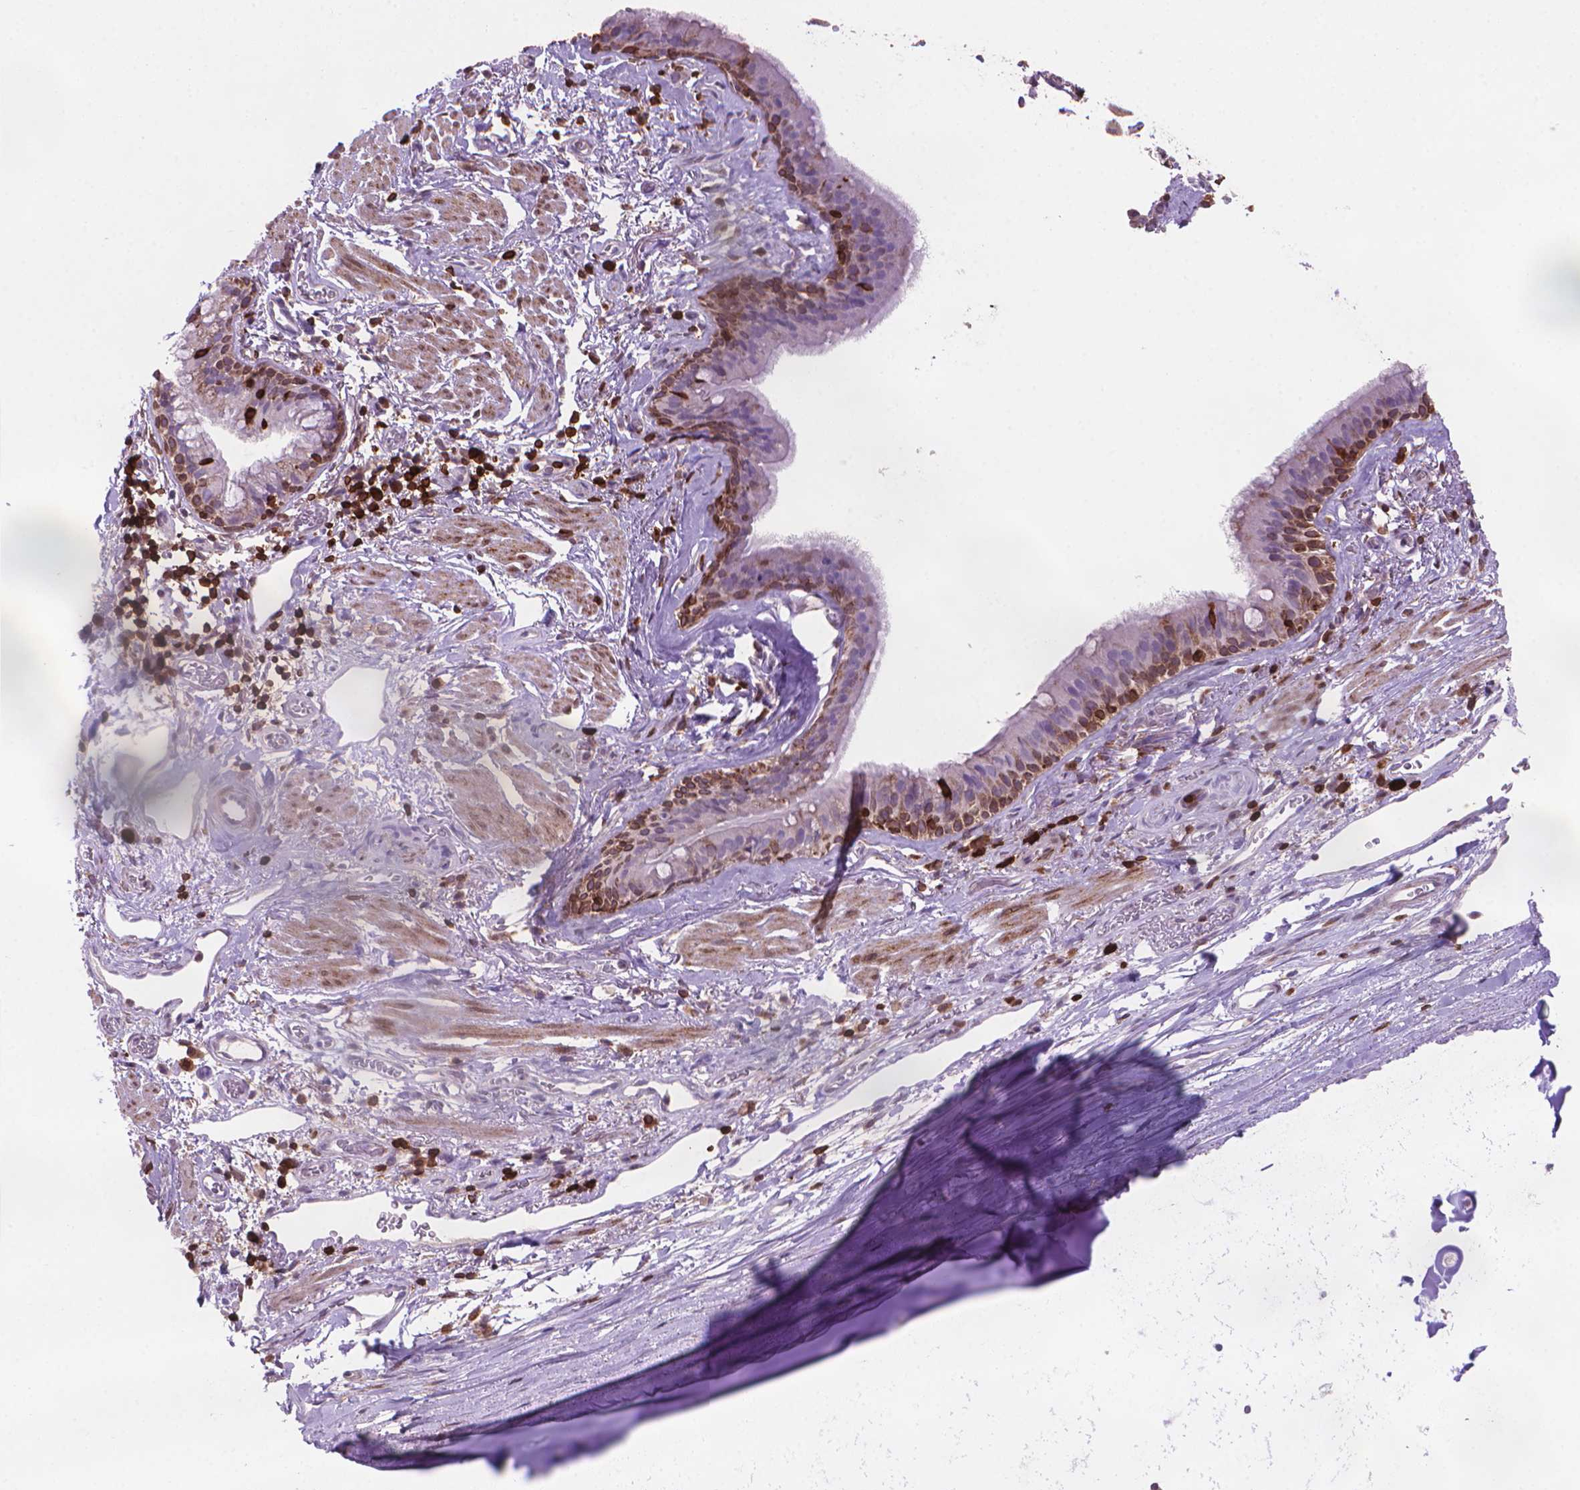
{"staining": {"intensity": "strong", "quantity": "25%-75%", "location": "cytoplasmic/membranous"}, "tissue": "bronchus", "cell_type": "Respiratory epithelial cells", "image_type": "normal", "snomed": [{"axis": "morphology", "description": "Normal tissue, NOS"}, {"axis": "topography", "description": "Cartilage tissue"}, {"axis": "topography", "description": "Bronchus"}], "caption": "There is high levels of strong cytoplasmic/membranous positivity in respiratory epithelial cells of unremarkable bronchus, as demonstrated by immunohistochemical staining (brown color).", "gene": "BCL2", "patient": {"sex": "male", "age": 58}}